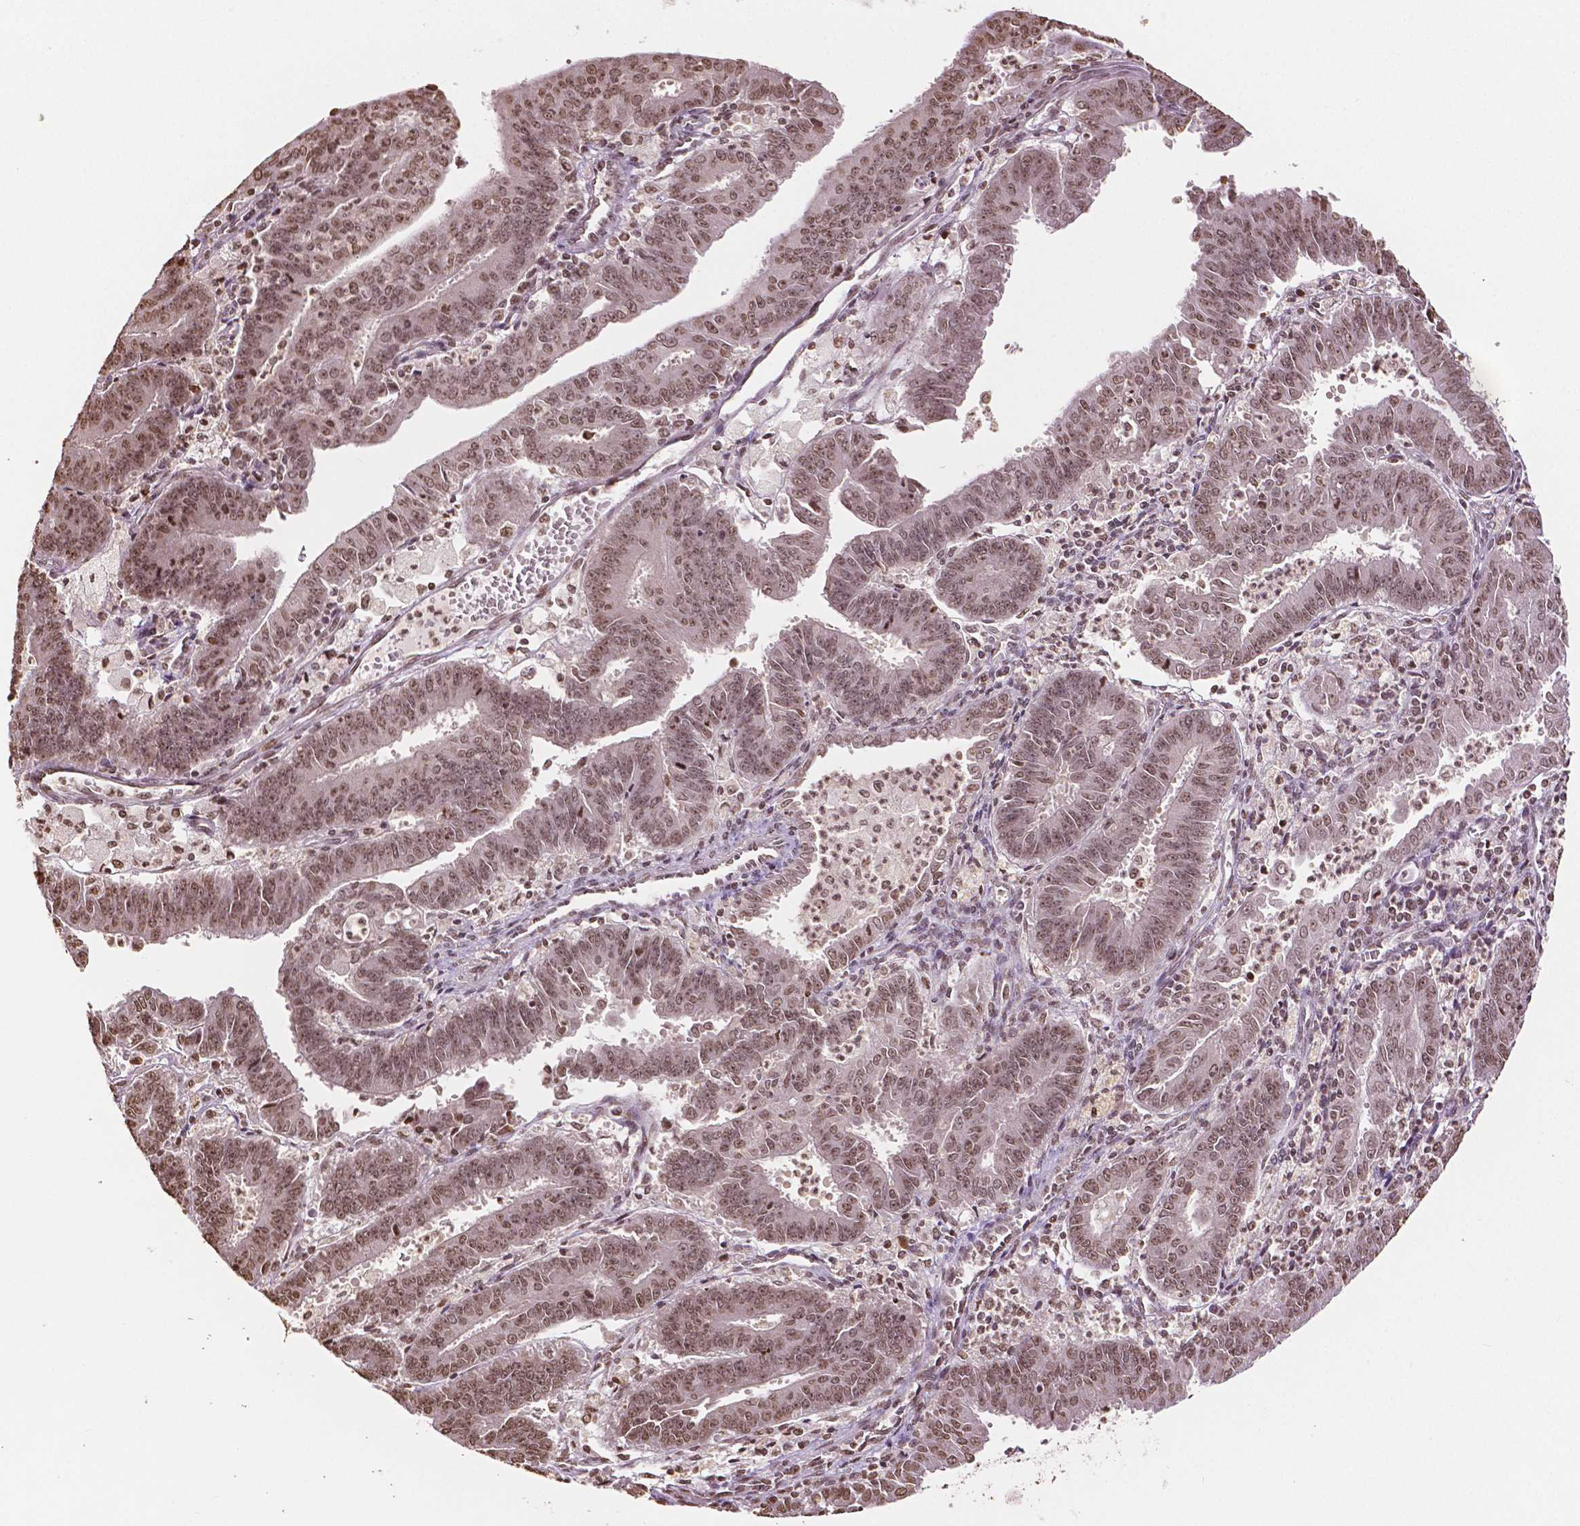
{"staining": {"intensity": "moderate", "quantity": ">75%", "location": "nuclear"}, "tissue": "endometrial cancer", "cell_type": "Tumor cells", "image_type": "cancer", "snomed": [{"axis": "morphology", "description": "Adenocarcinoma, NOS"}, {"axis": "topography", "description": "Endometrium"}], "caption": "Protein staining exhibits moderate nuclear positivity in about >75% of tumor cells in endometrial cancer (adenocarcinoma).", "gene": "DEK", "patient": {"sex": "female", "age": 73}}